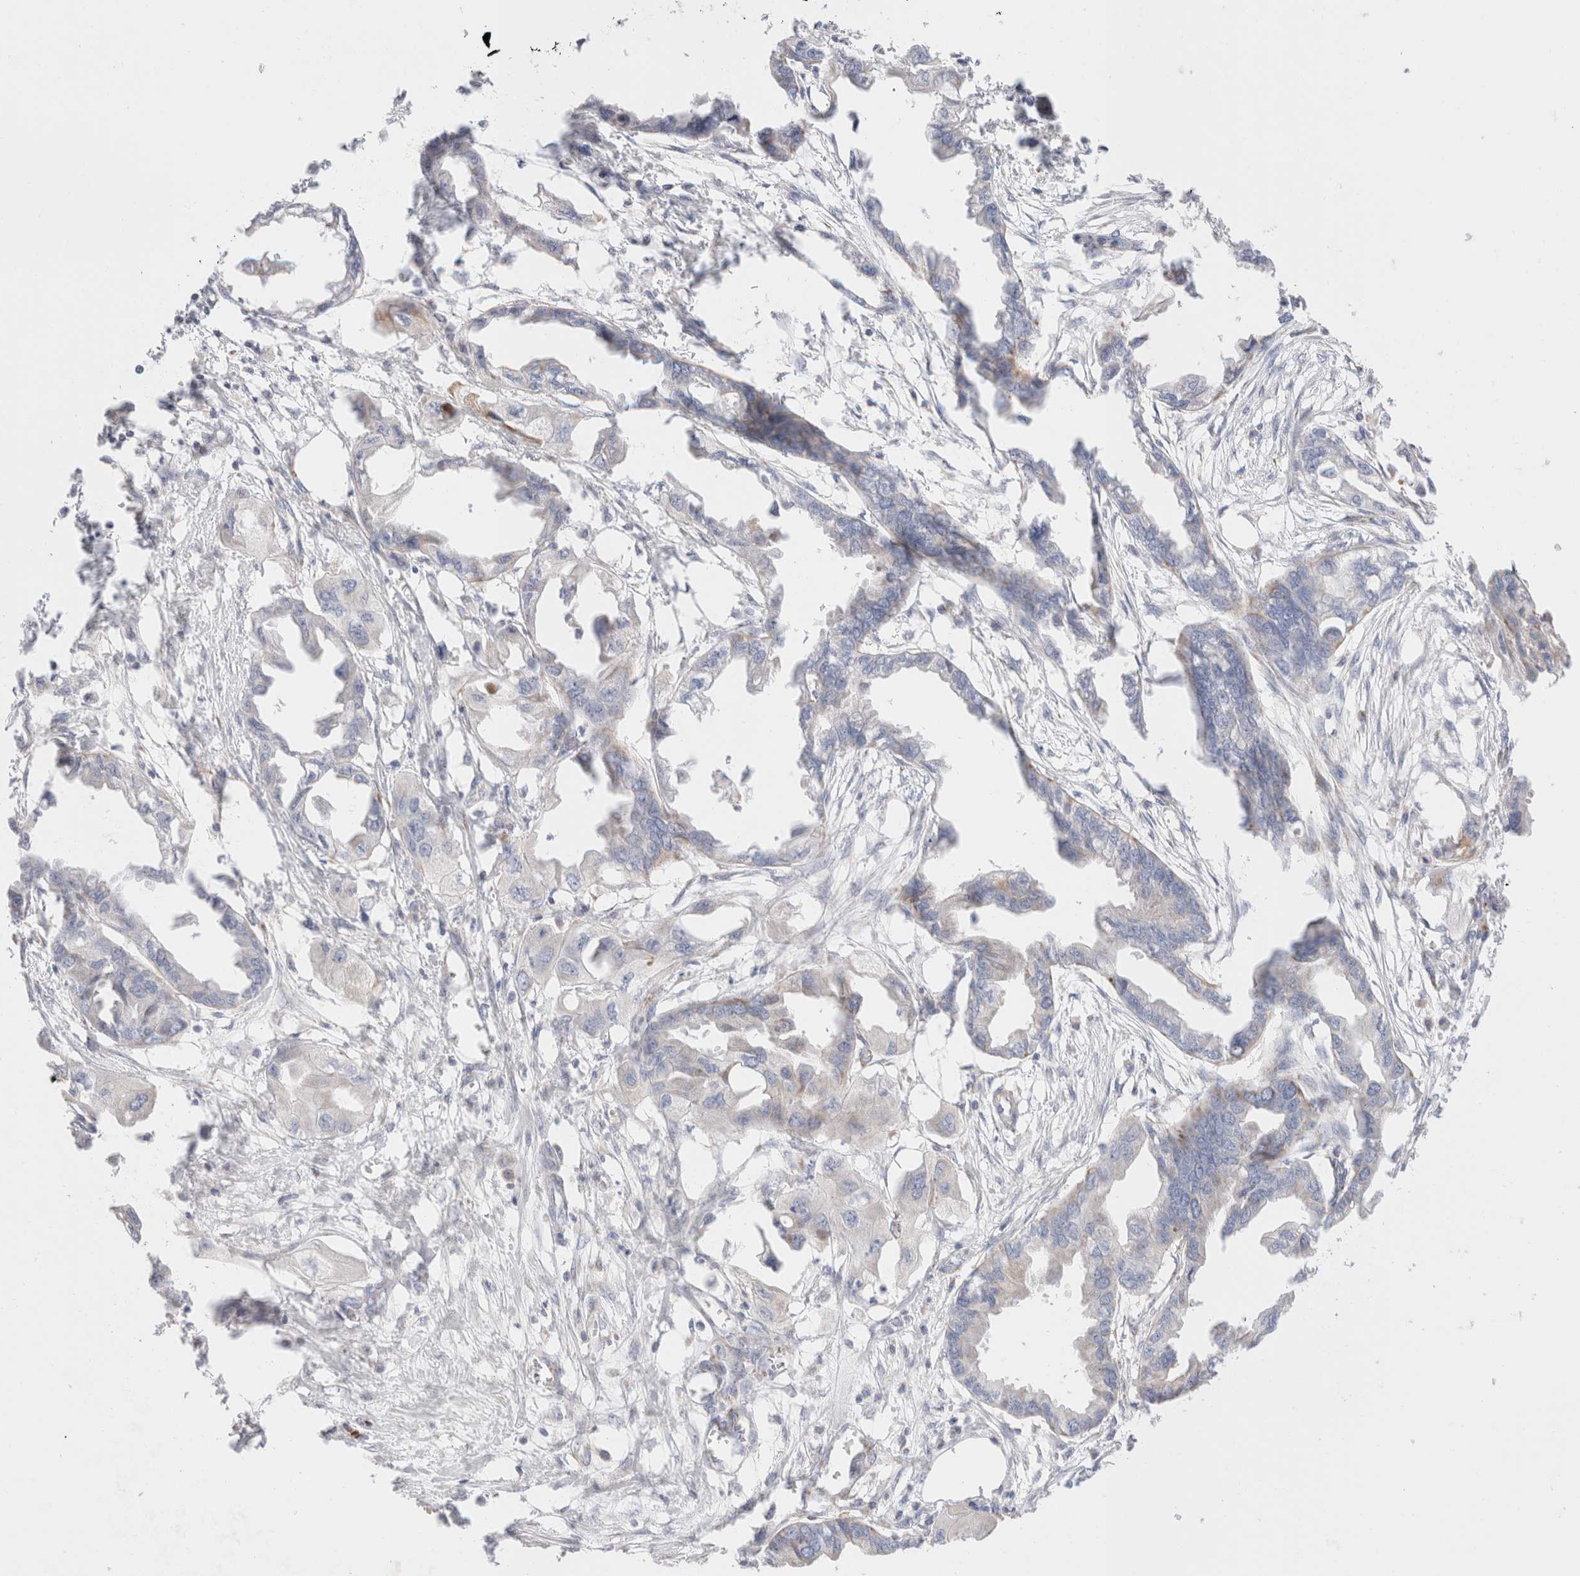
{"staining": {"intensity": "negative", "quantity": "none", "location": "none"}, "tissue": "endometrial cancer", "cell_type": "Tumor cells", "image_type": "cancer", "snomed": [{"axis": "morphology", "description": "Adenocarcinoma, NOS"}, {"axis": "morphology", "description": "Adenocarcinoma, metastatic, NOS"}, {"axis": "topography", "description": "Adipose tissue"}, {"axis": "topography", "description": "Endometrium"}], "caption": "Tumor cells show no significant expression in endometrial cancer (metastatic adenocarcinoma).", "gene": "ATP6V1C1", "patient": {"sex": "female", "age": 67}}